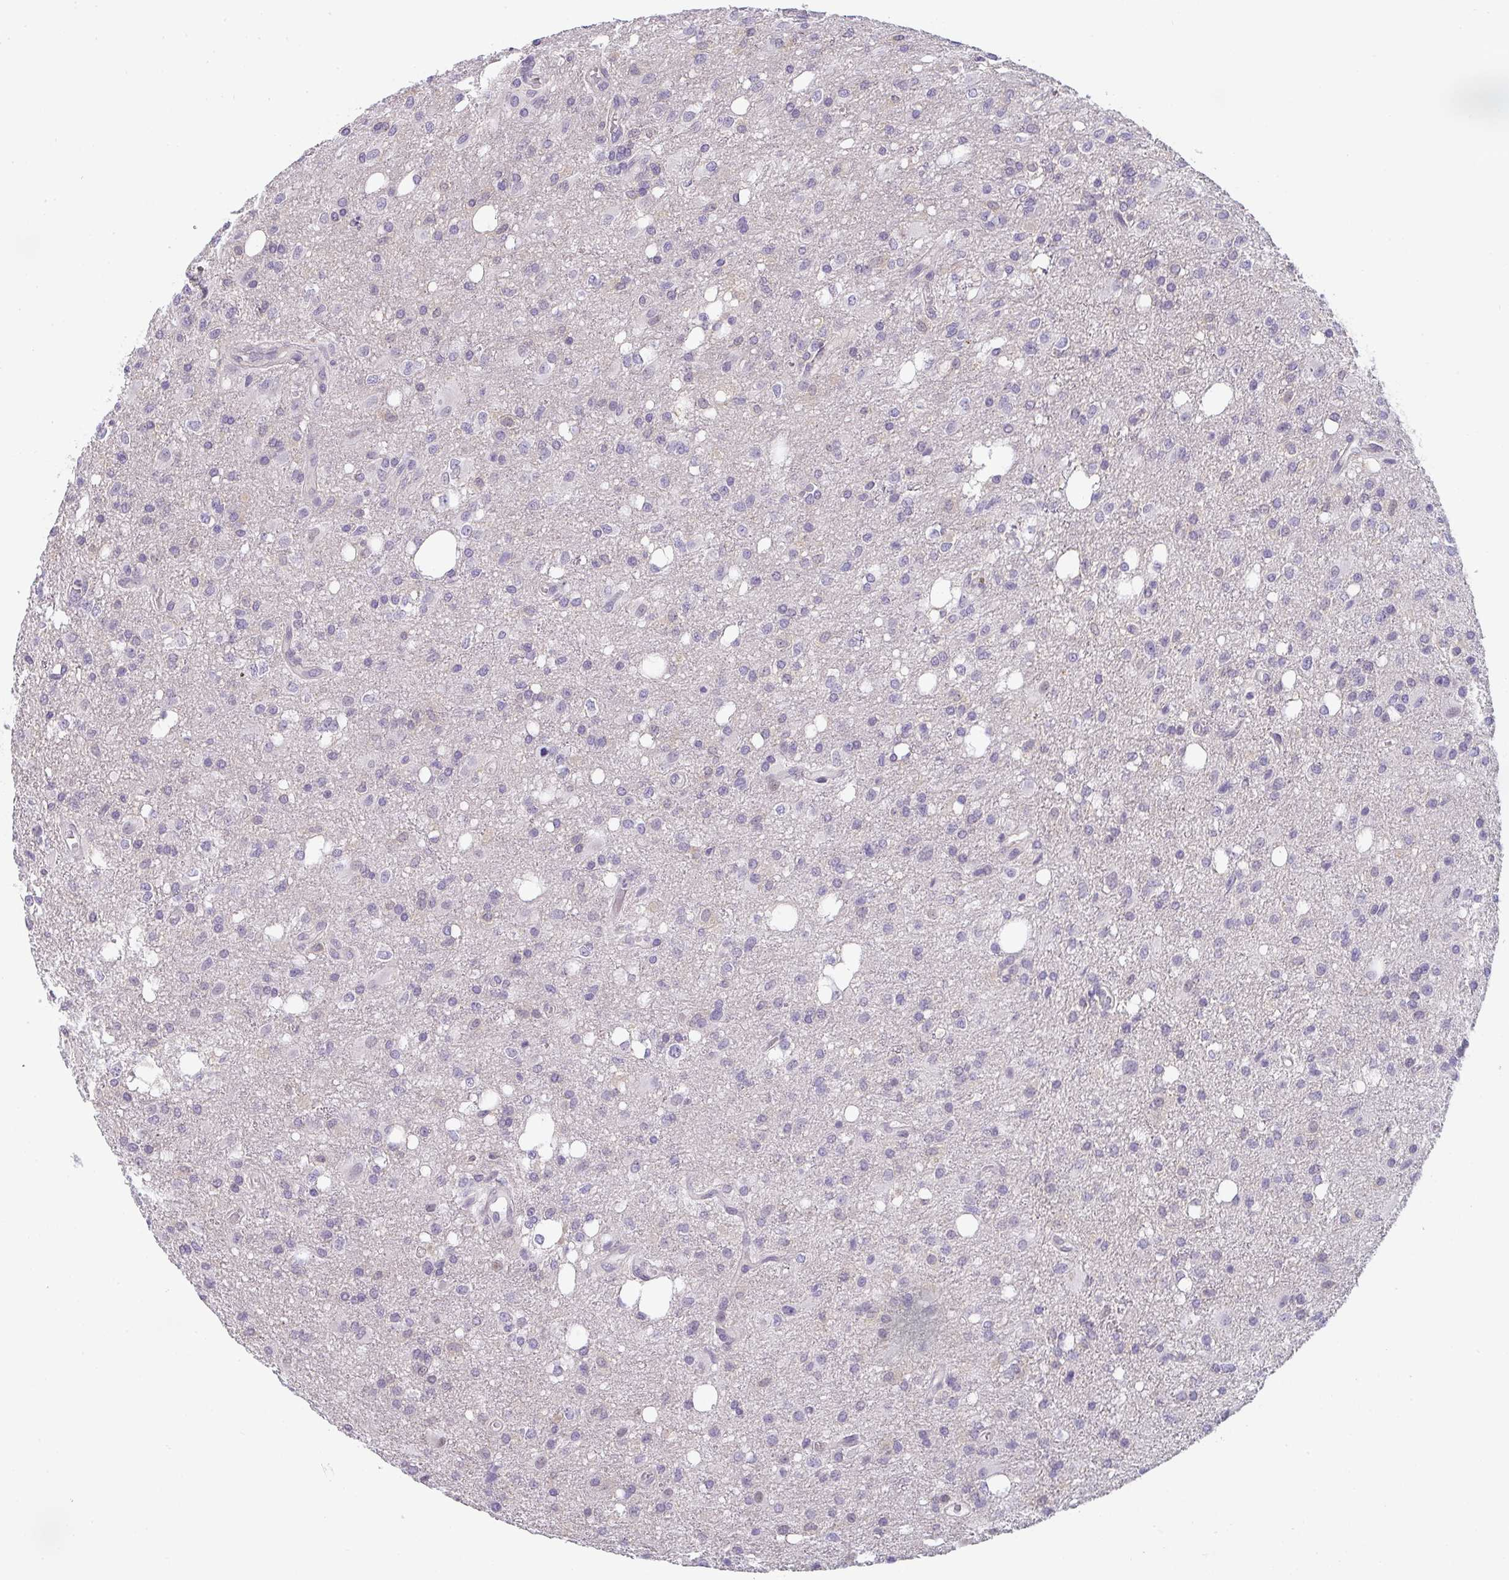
{"staining": {"intensity": "negative", "quantity": "none", "location": "none"}, "tissue": "glioma", "cell_type": "Tumor cells", "image_type": "cancer", "snomed": [{"axis": "morphology", "description": "Glioma, malignant, Low grade"}, {"axis": "topography", "description": "Brain"}], "caption": "Tumor cells show no significant protein positivity in low-grade glioma (malignant). The staining was performed using DAB (3,3'-diaminobenzidine) to visualize the protein expression in brown, while the nuclei were stained in blue with hematoxylin (Magnification: 20x).", "gene": "GSDMB", "patient": {"sex": "female", "age": 58}}